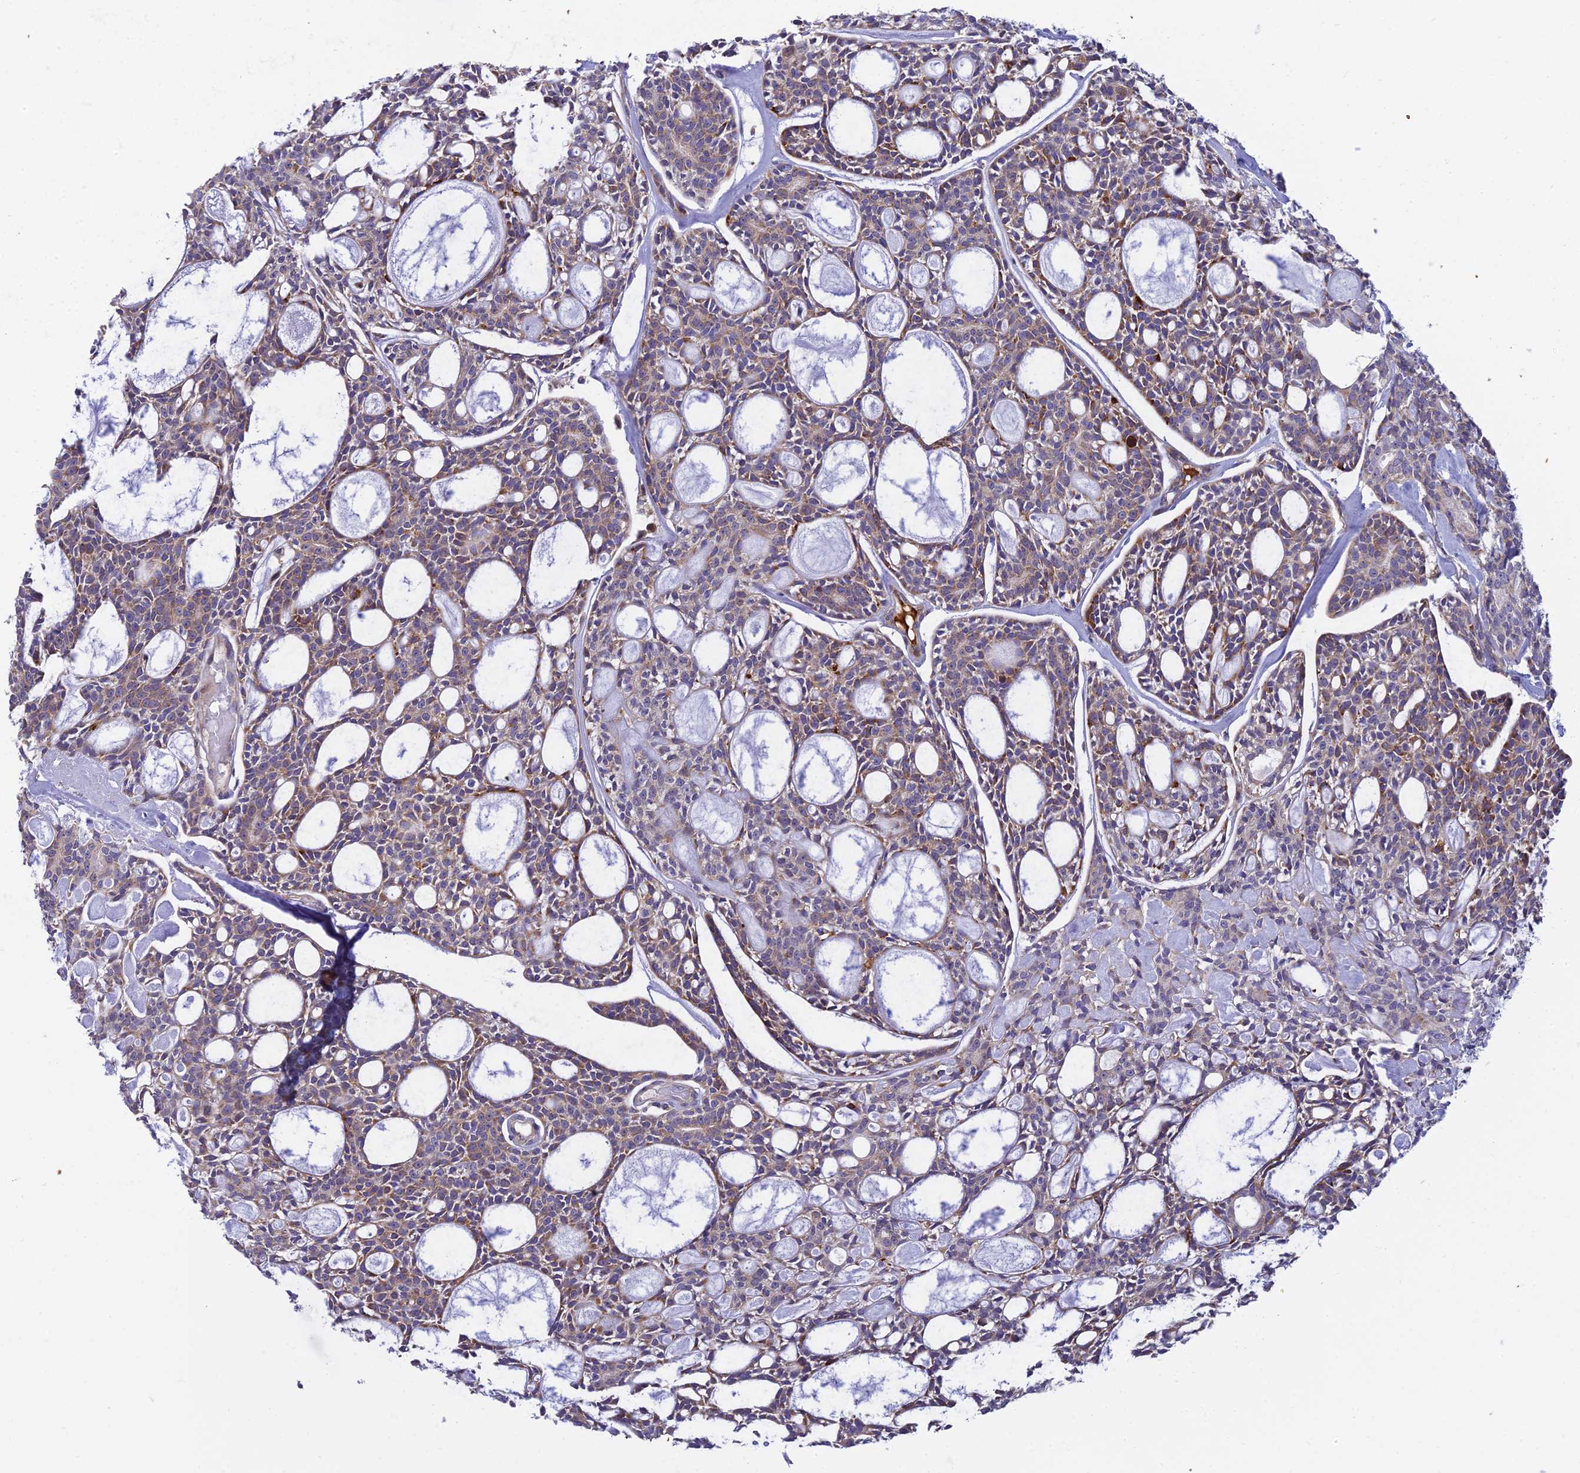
{"staining": {"intensity": "weak", "quantity": ">75%", "location": "cytoplasmic/membranous"}, "tissue": "head and neck cancer", "cell_type": "Tumor cells", "image_type": "cancer", "snomed": [{"axis": "morphology", "description": "Adenocarcinoma, NOS"}, {"axis": "topography", "description": "Salivary gland"}, {"axis": "topography", "description": "Head-Neck"}], "caption": "This image shows IHC staining of head and neck cancer, with low weak cytoplasmic/membranous staining in about >75% of tumor cells.", "gene": "CLCN7", "patient": {"sex": "male", "age": 55}}